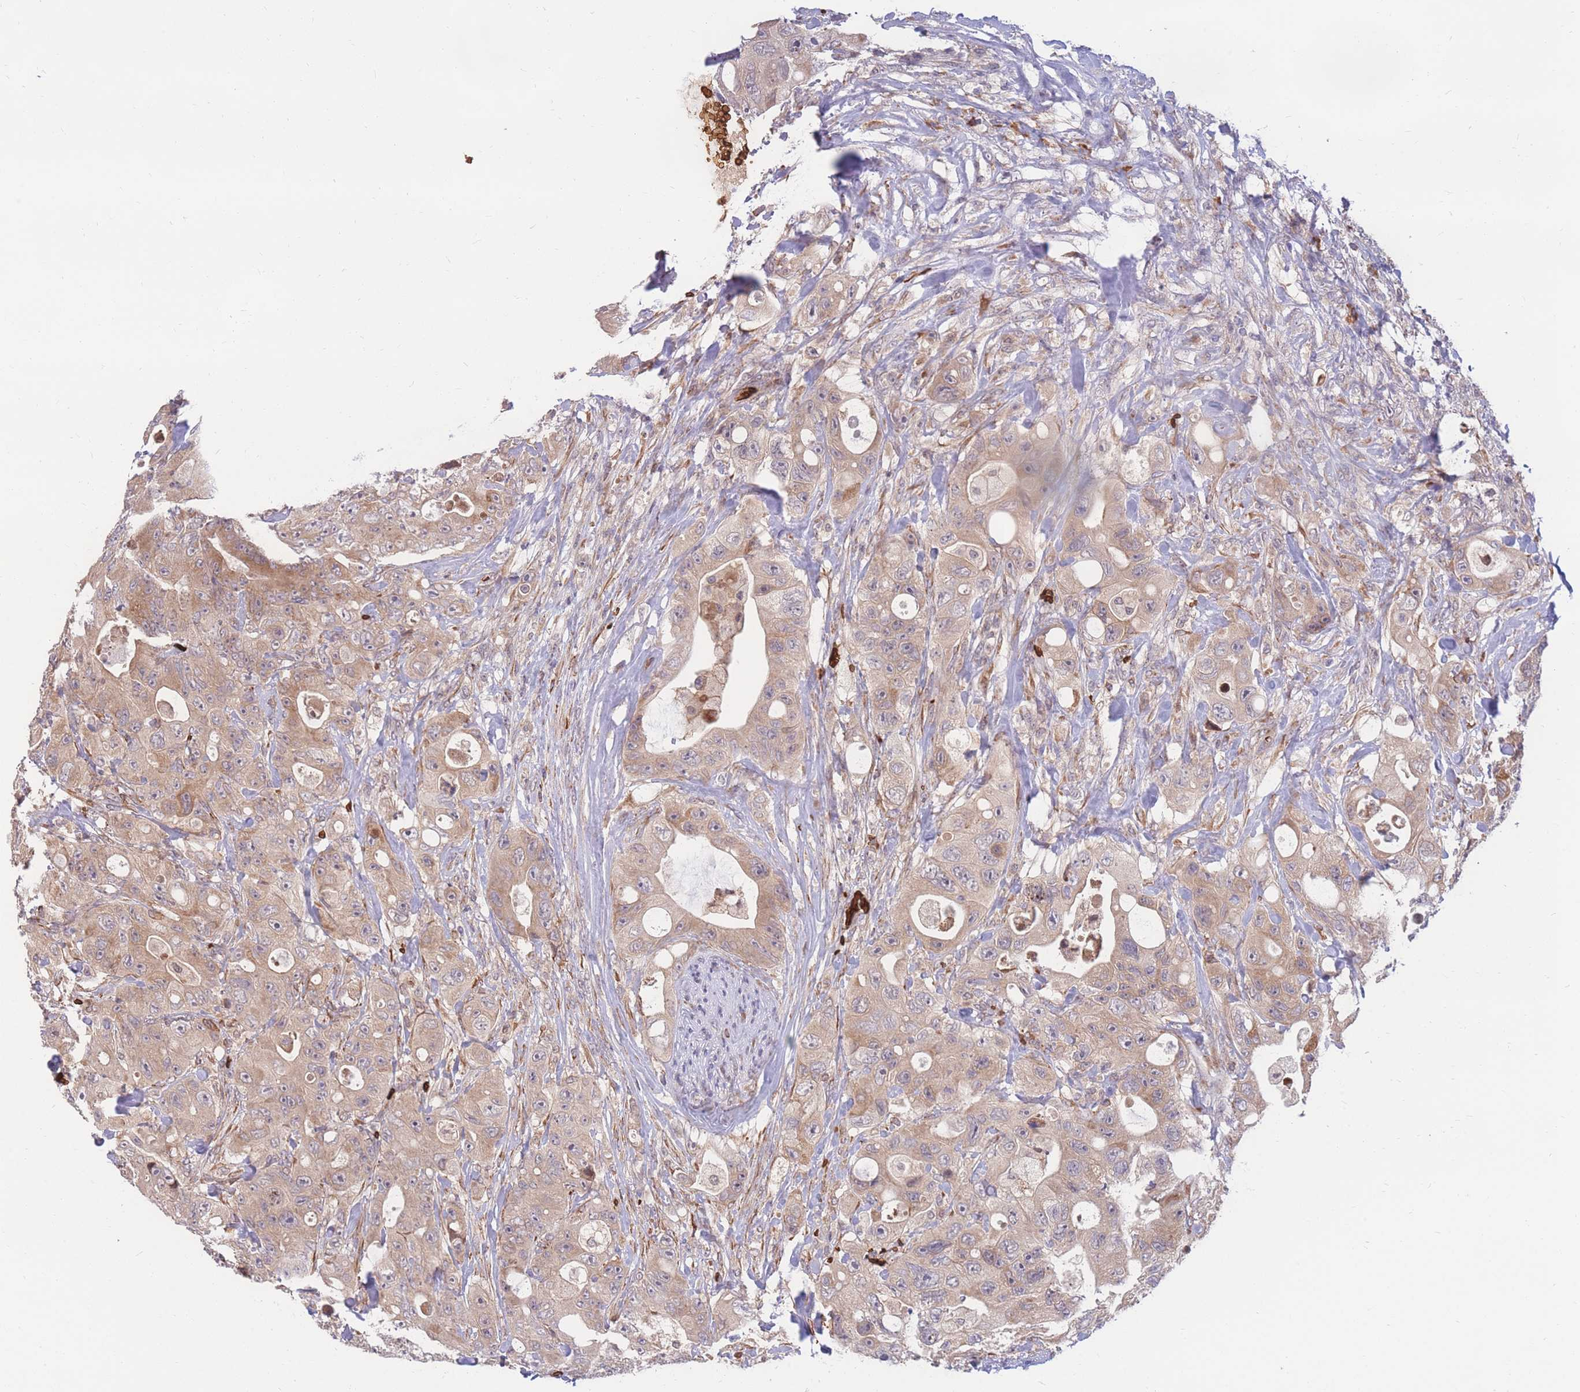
{"staining": {"intensity": "weak", "quantity": ">75%", "location": "cytoplasmic/membranous"}, "tissue": "colorectal cancer", "cell_type": "Tumor cells", "image_type": "cancer", "snomed": [{"axis": "morphology", "description": "Adenocarcinoma, NOS"}, {"axis": "topography", "description": "Colon"}], "caption": "Tumor cells exhibit low levels of weak cytoplasmic/membranous positivity in about >75% of cells in human colorectal cancer.", "gene": "ATP10D", "patient": {"sex": "female", "age": 46}}